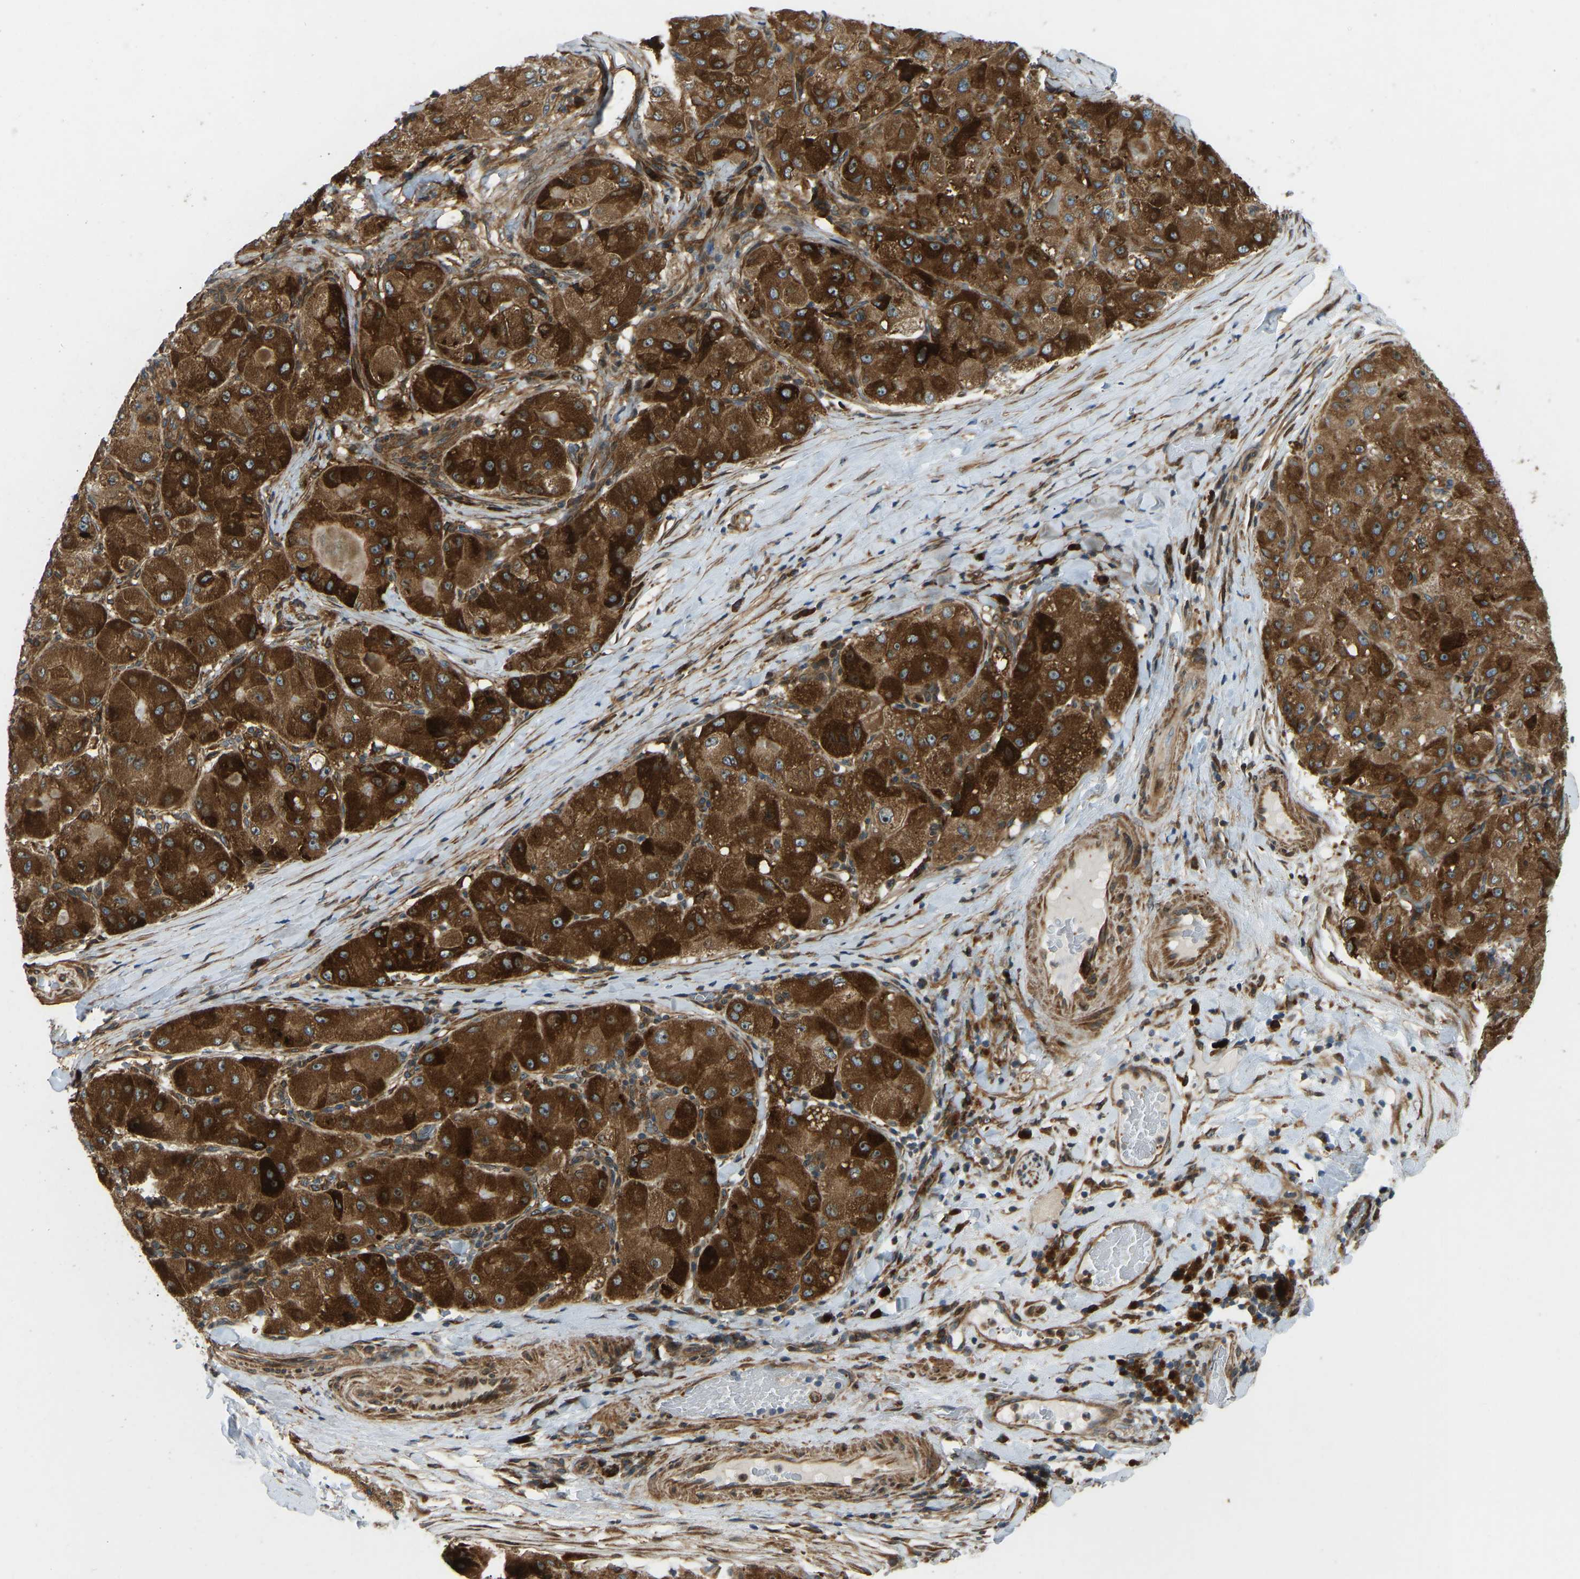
{"staining": {"intensity": "strong", "quantity": ">75%", "location": "cytoplasmic/membranous"}, "tissue": "liver cancer", "cell_type": "Tumor cells", "image_type": "cancer", "snomed": [{"axis": "morphology", "description": "Carcinoma, Hepatocellular, NOS"}, {"axis": "topography", "description": "Liver"}], "caption": "Immunohistochemistry (IHC) image of liver hepatocellular carcinoma stained for a protein (brown), which reveals high levels of strong cytoplasmic/membranous expression in about >75% of tumor cells.", "gene": "OS9", "patient": {"sex": "male", "age": 80}}